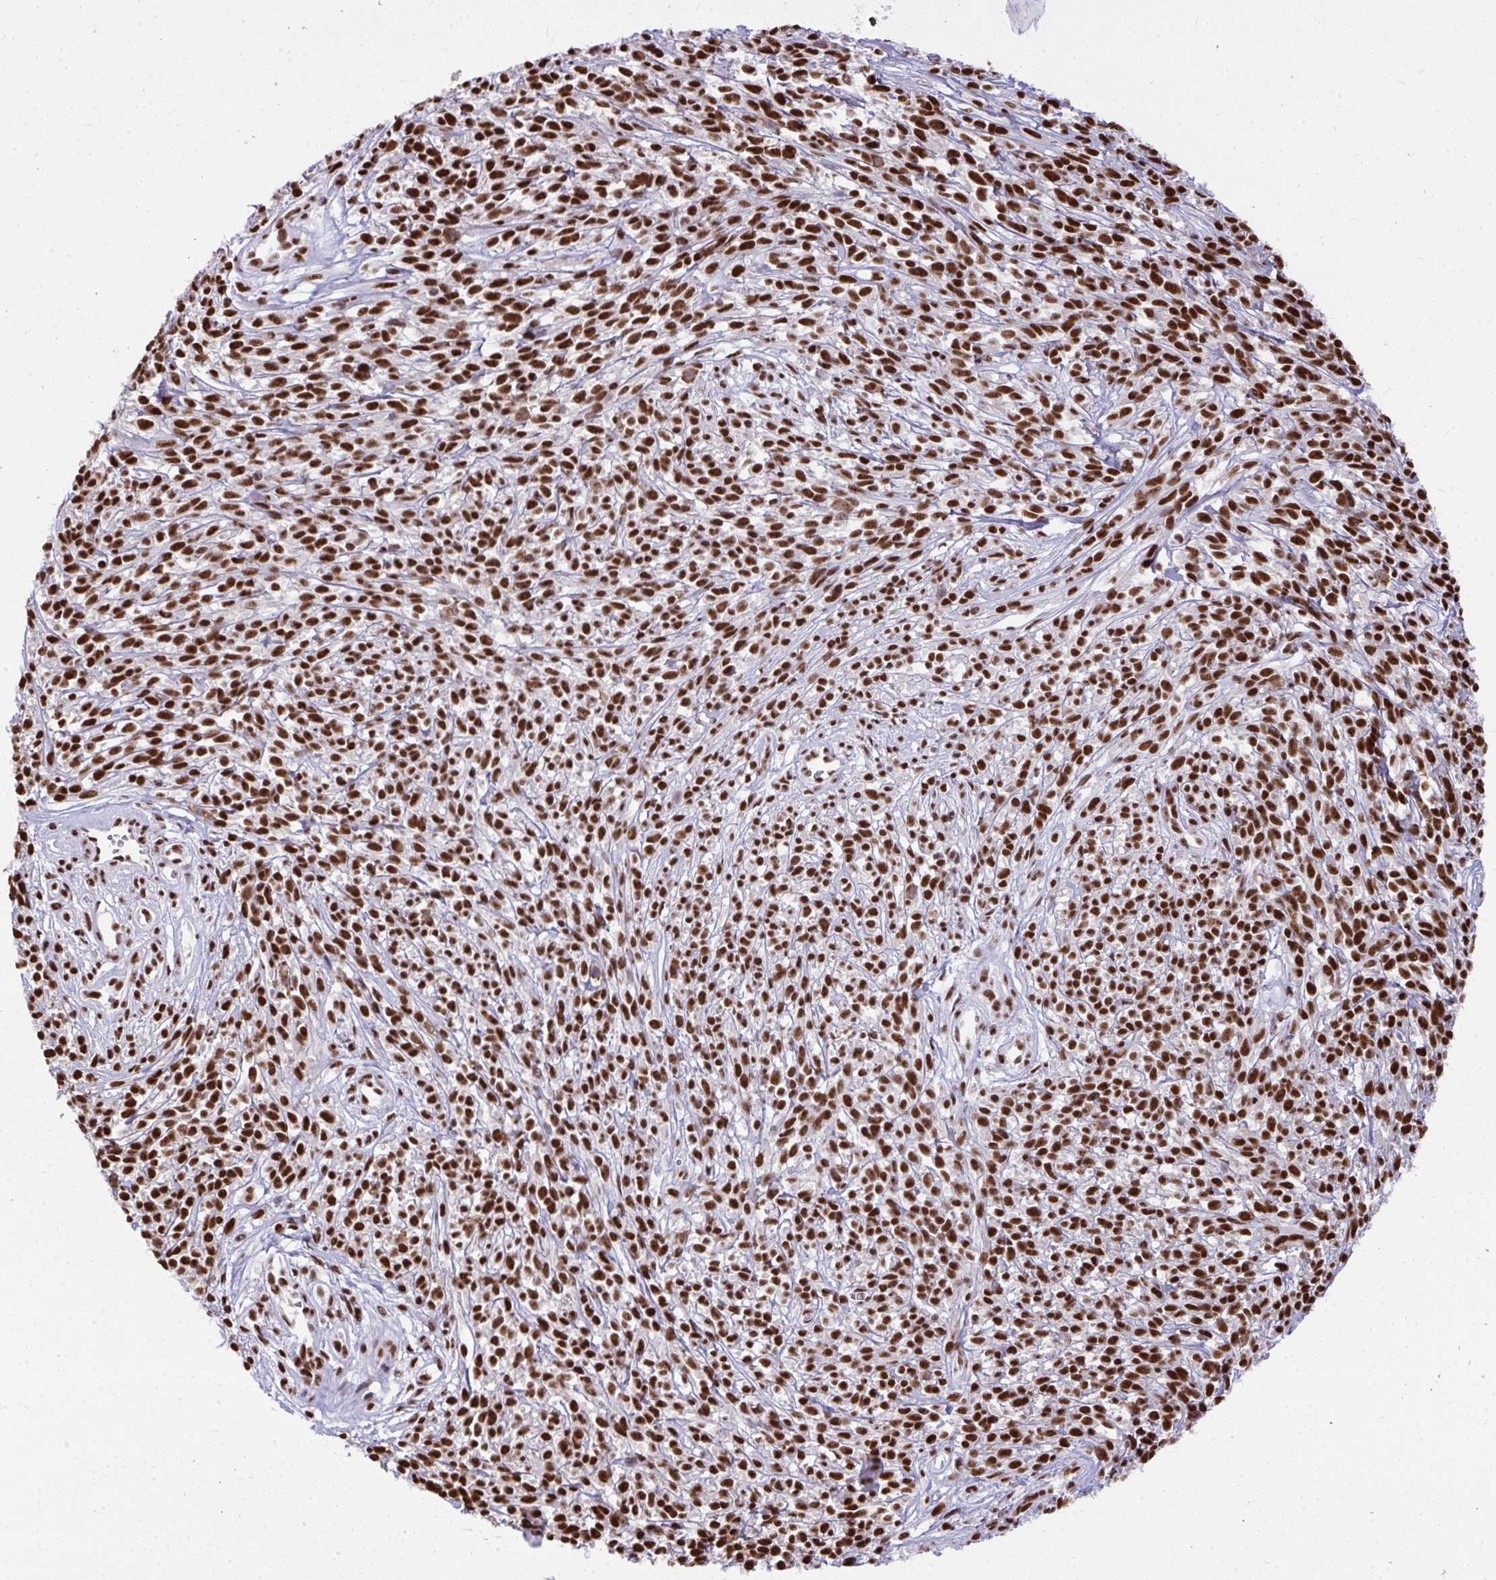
{"staining": {"intensity": "strong", "quantity": ">75%", "location": "nuclear"}, "tissue": "melanoma", "cell_type": "Tumor cells", "image_type": "cancer", "snomed": [{"axis": "morphology", "description": "Malignant melanoma, NOS"}, {"axis": "topography", "description": "Skin"}, {"axis": "topography", "description": "Skin of trunk"}], "caption": "Malignant melanoma stained with DAB (3,3'-diaminobenzidine) immunohistochemistry reveals high levels of strong nuclear staining in about >75% of tumor cells.", "gene": "PRPF19", "patient": {"sex": "male", "age": 74}}